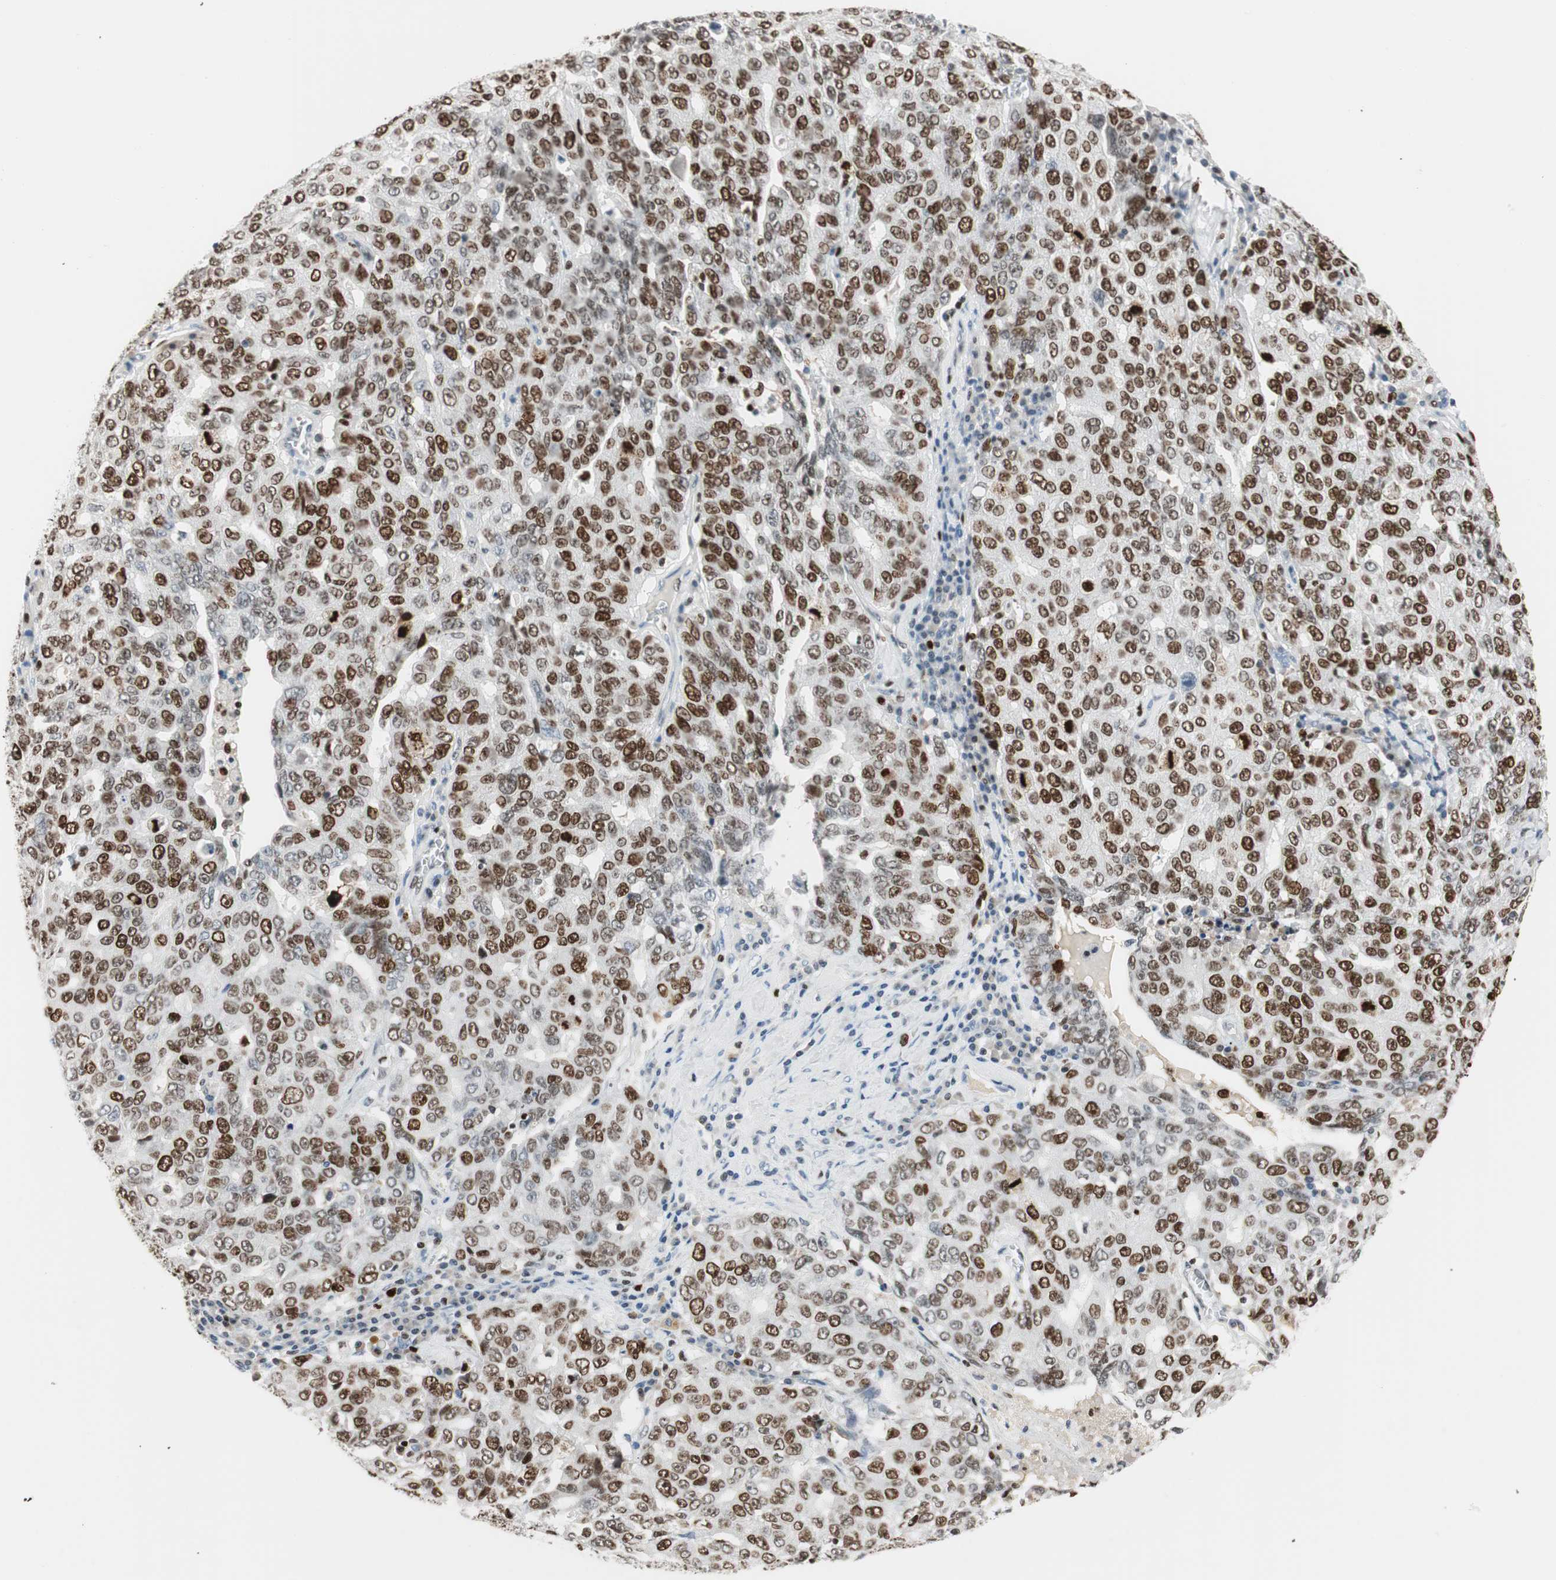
{"staining": {"intensity": "strong", "quantity": ">75%", "location": "nuclear"}, "tissue": "ovarian cancer", "cell_type": "Tumor cells", "image_type": "cancer", "snomed": [{"axis": "morphology", "description": "Carcinoma, endometroid"}, {"axis": "topography", "description": "Ovary"}], "caption": "This is an image of IHC staining of ovarian cancer (endometroid carcinoma), which shows strong positivity in the nuclear of tumor cells.", "gene": "EZH2", "patient": {"sex": "female", "age": 62}}